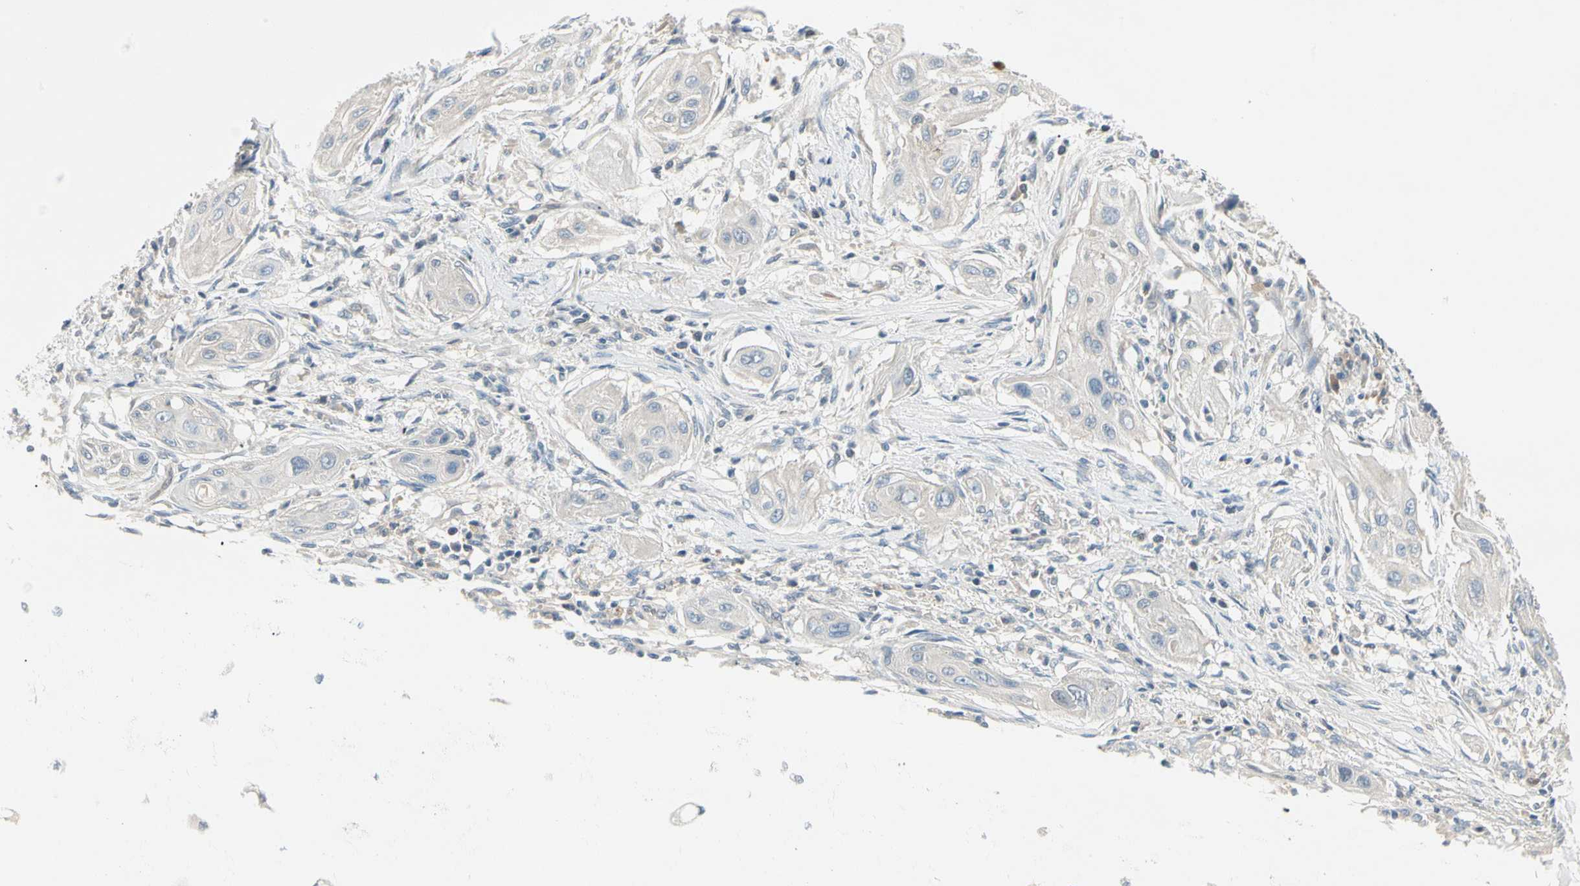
{"staining": {"intensity": "negative", "quantity": "none", "location": "none"}, "tissue": "lung cancer", "cell_type": "Tumor cells", "image_type": "cancer", "snomed": [{"axis": "morphology", "description": "Squamous cell carcinoma, NOS"}, {"axis": "topography", "description": "Lung"}], "caption": "This is a image of IHC staining of squamous cell carcinoma (lung), which shows no expression in tumor cells. (Stains: DAB immunohistochemistry with hematoxylin counter stain, Microscopy: brightfield microscopy at high magnification).", "gene": "IL1R1", "patient": {"sex": "female", "age": 47}}